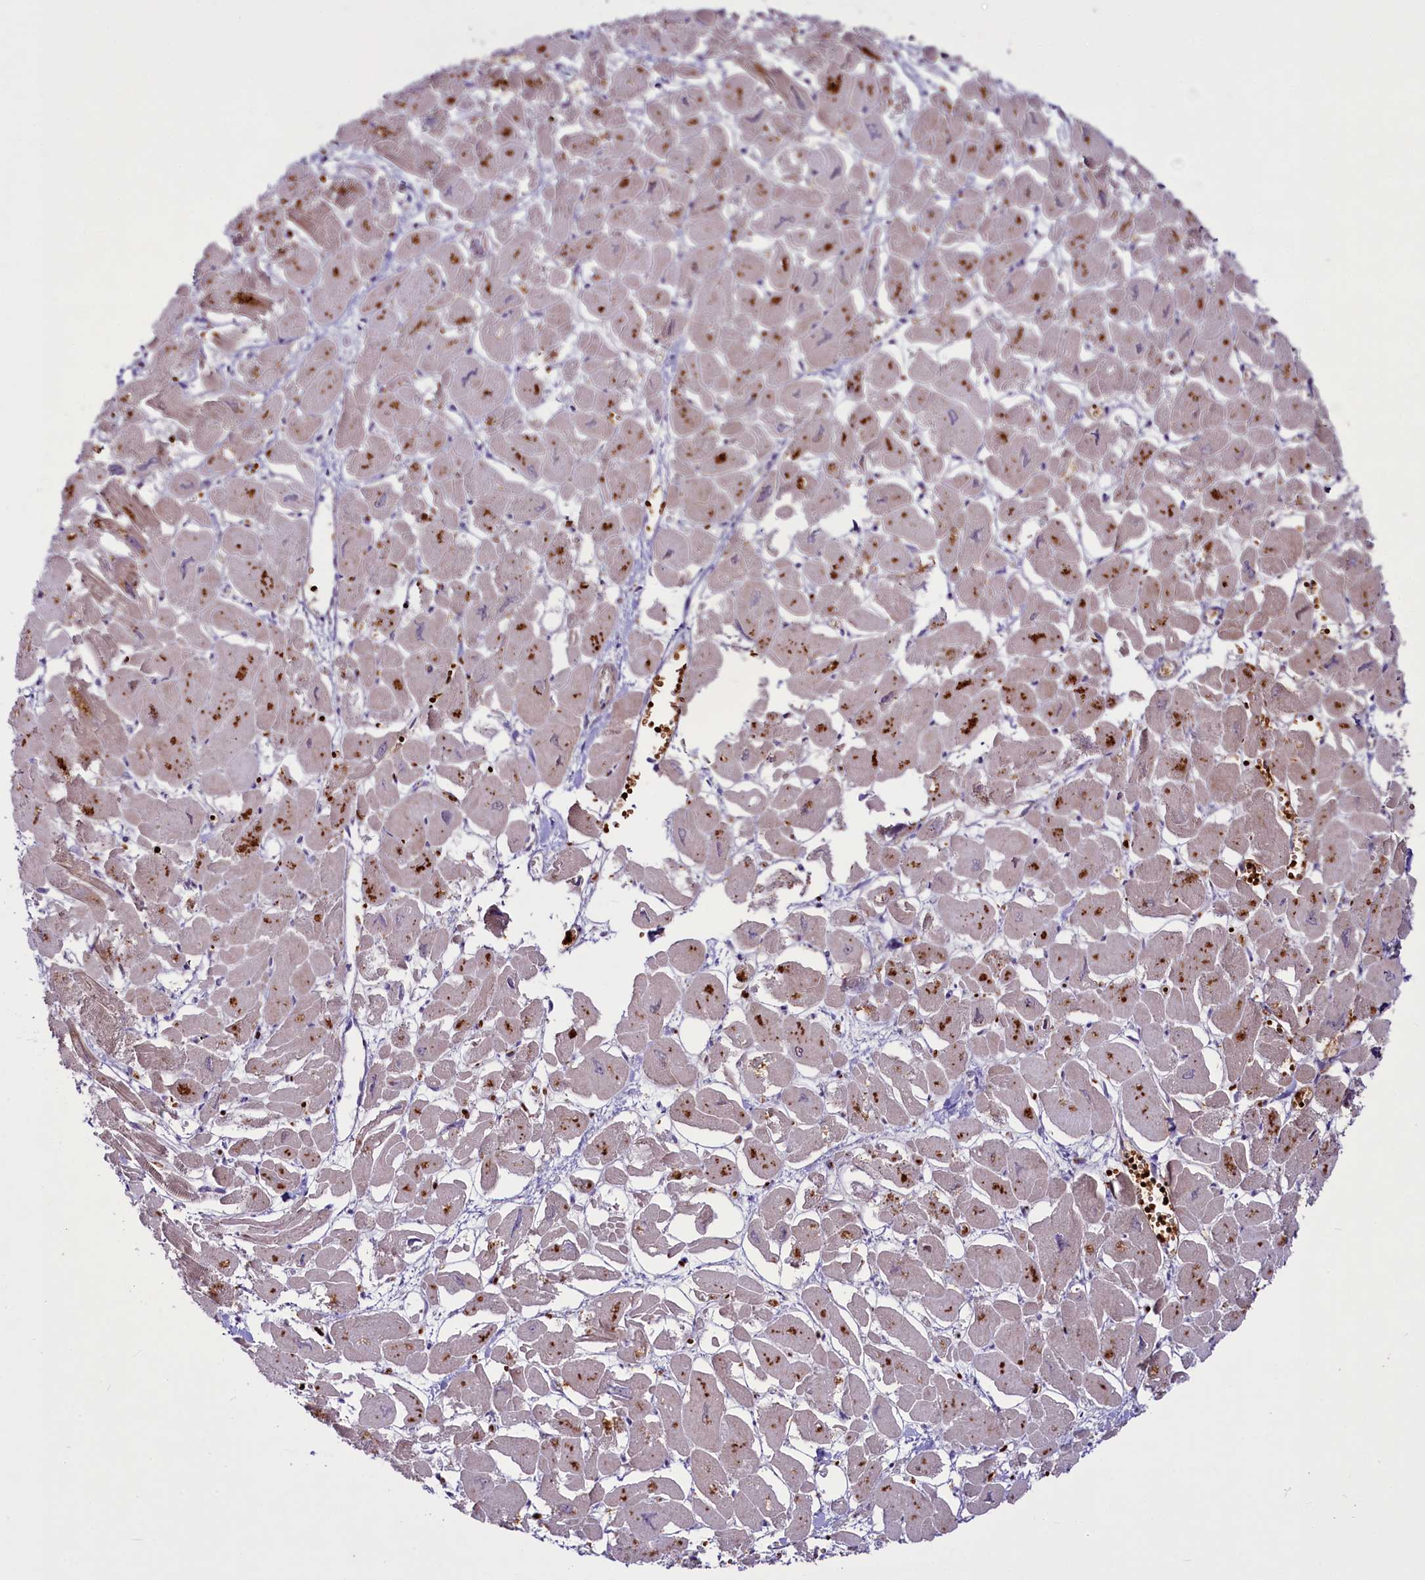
{"staining": {"intensity": "moderate", "quantity": "25%-75%", "location": "cytoplasmic/membranous"}, "tissue": "heart muscle", "cell_type": "Cardiomyocytes", "image_type": "normal", "snomed": [{"axis": "morphology", "description": "Normal tissue, NOS"}, {"axis": "topography", "description": "Heart"}], "caption": "Heart muscle stained with DAB immunohistochemistry (IHC) reveals medium levels of moderate cytoplasmic/membranous expression in about 25%-75% of cardiomyocytes.", "gene": "SUSD3", "patient": {"sex": "male", "age": 54}}